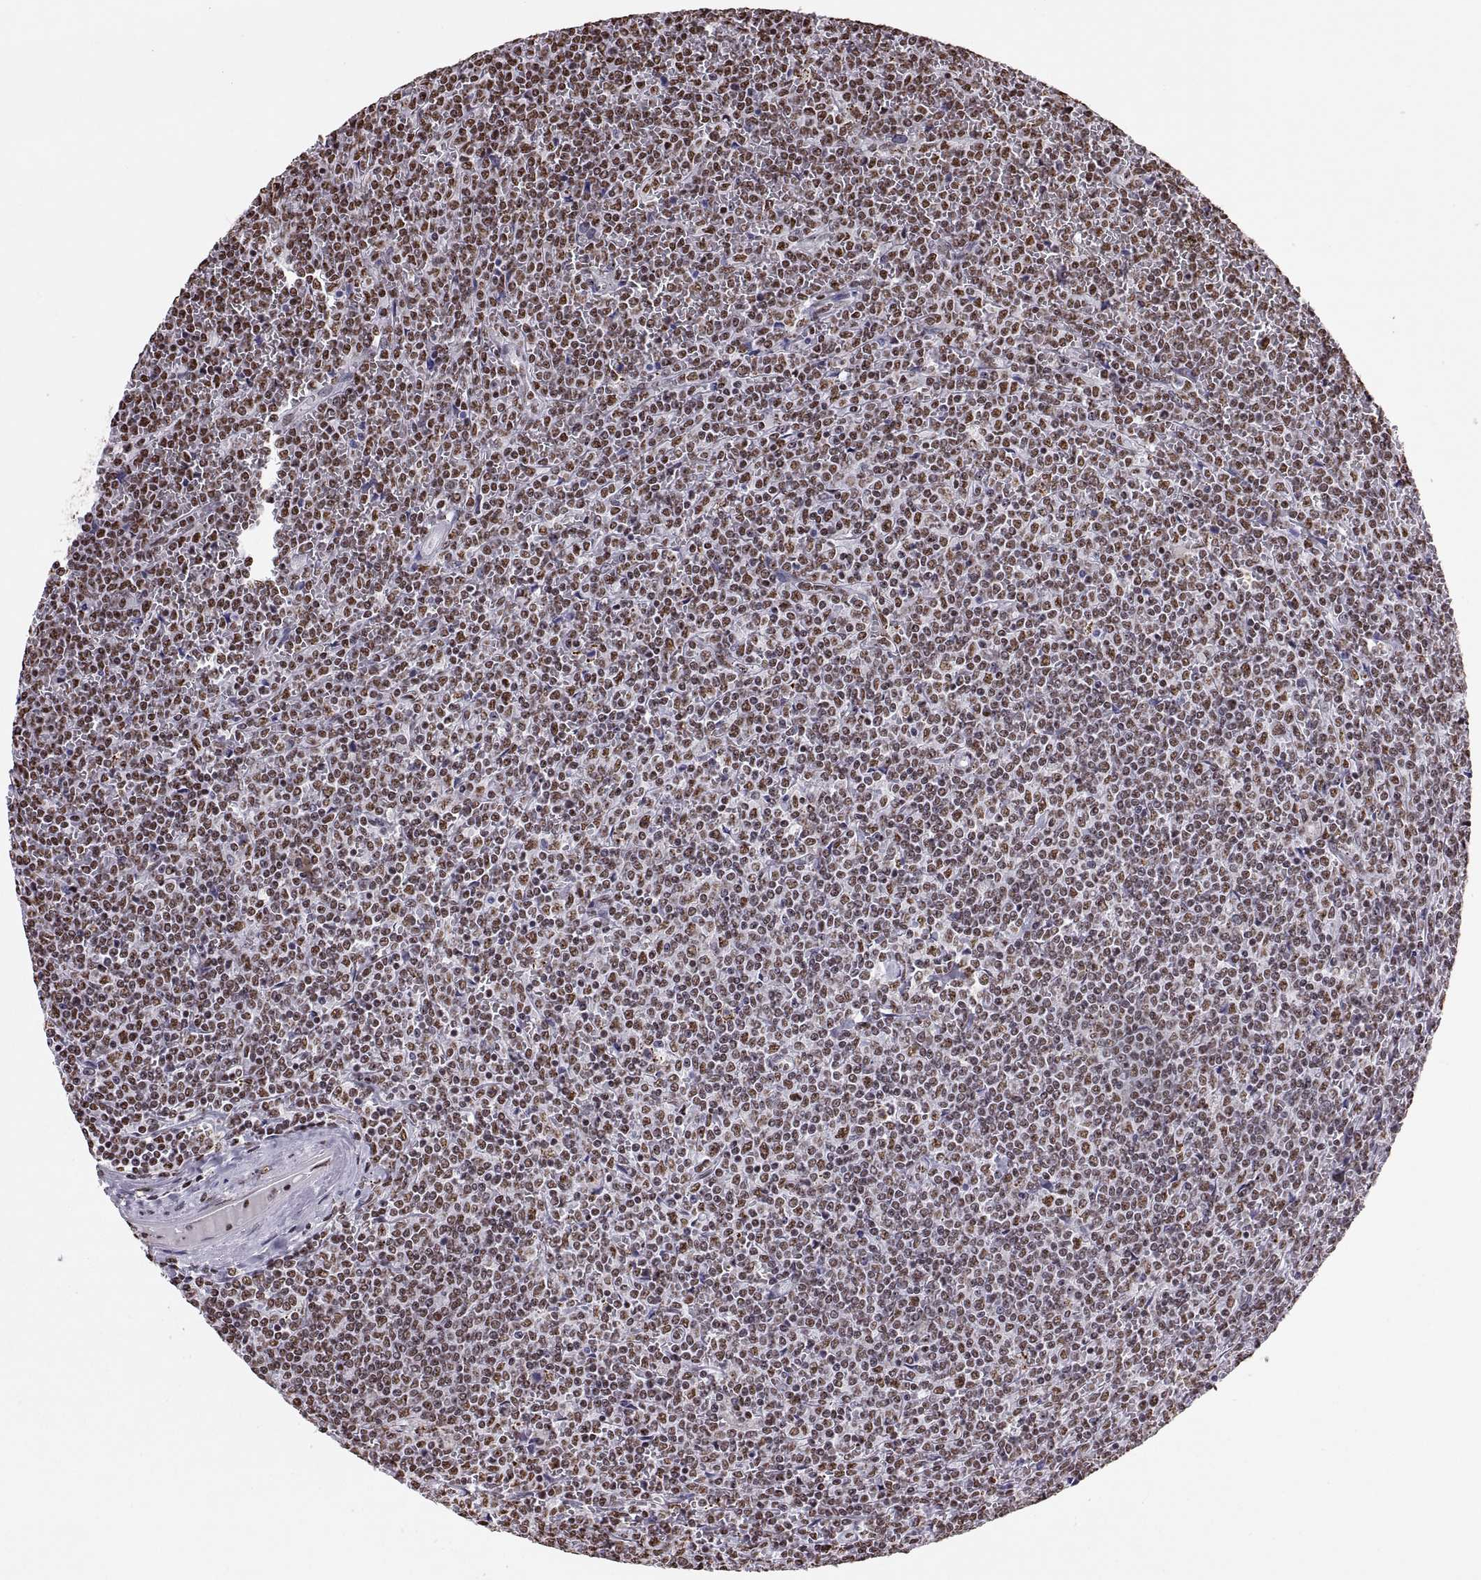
{"staining": {"intensity": "moderate", "quantity": "25%-75%", "location": "nuclear"}, "tissue": "lymphoma", "cell_type": "Tumor cells", "image_type": "cancer", "snomed": [{"axis": "morphology", "description": "Malignant lymphoma, non-Hodgkin's type, Low grade"}, {"axis": "topography", "description": "Spleen"}], "caption": "Human malignant lymphoma, non-Hodgkin's type (low-grade) stained for a protein (brown) displays moderate nuclear positive positivity in about 25%-75% of tumor cells.", "gene": "SNAI1", "patient": {"sex": "female", "age": 19}}